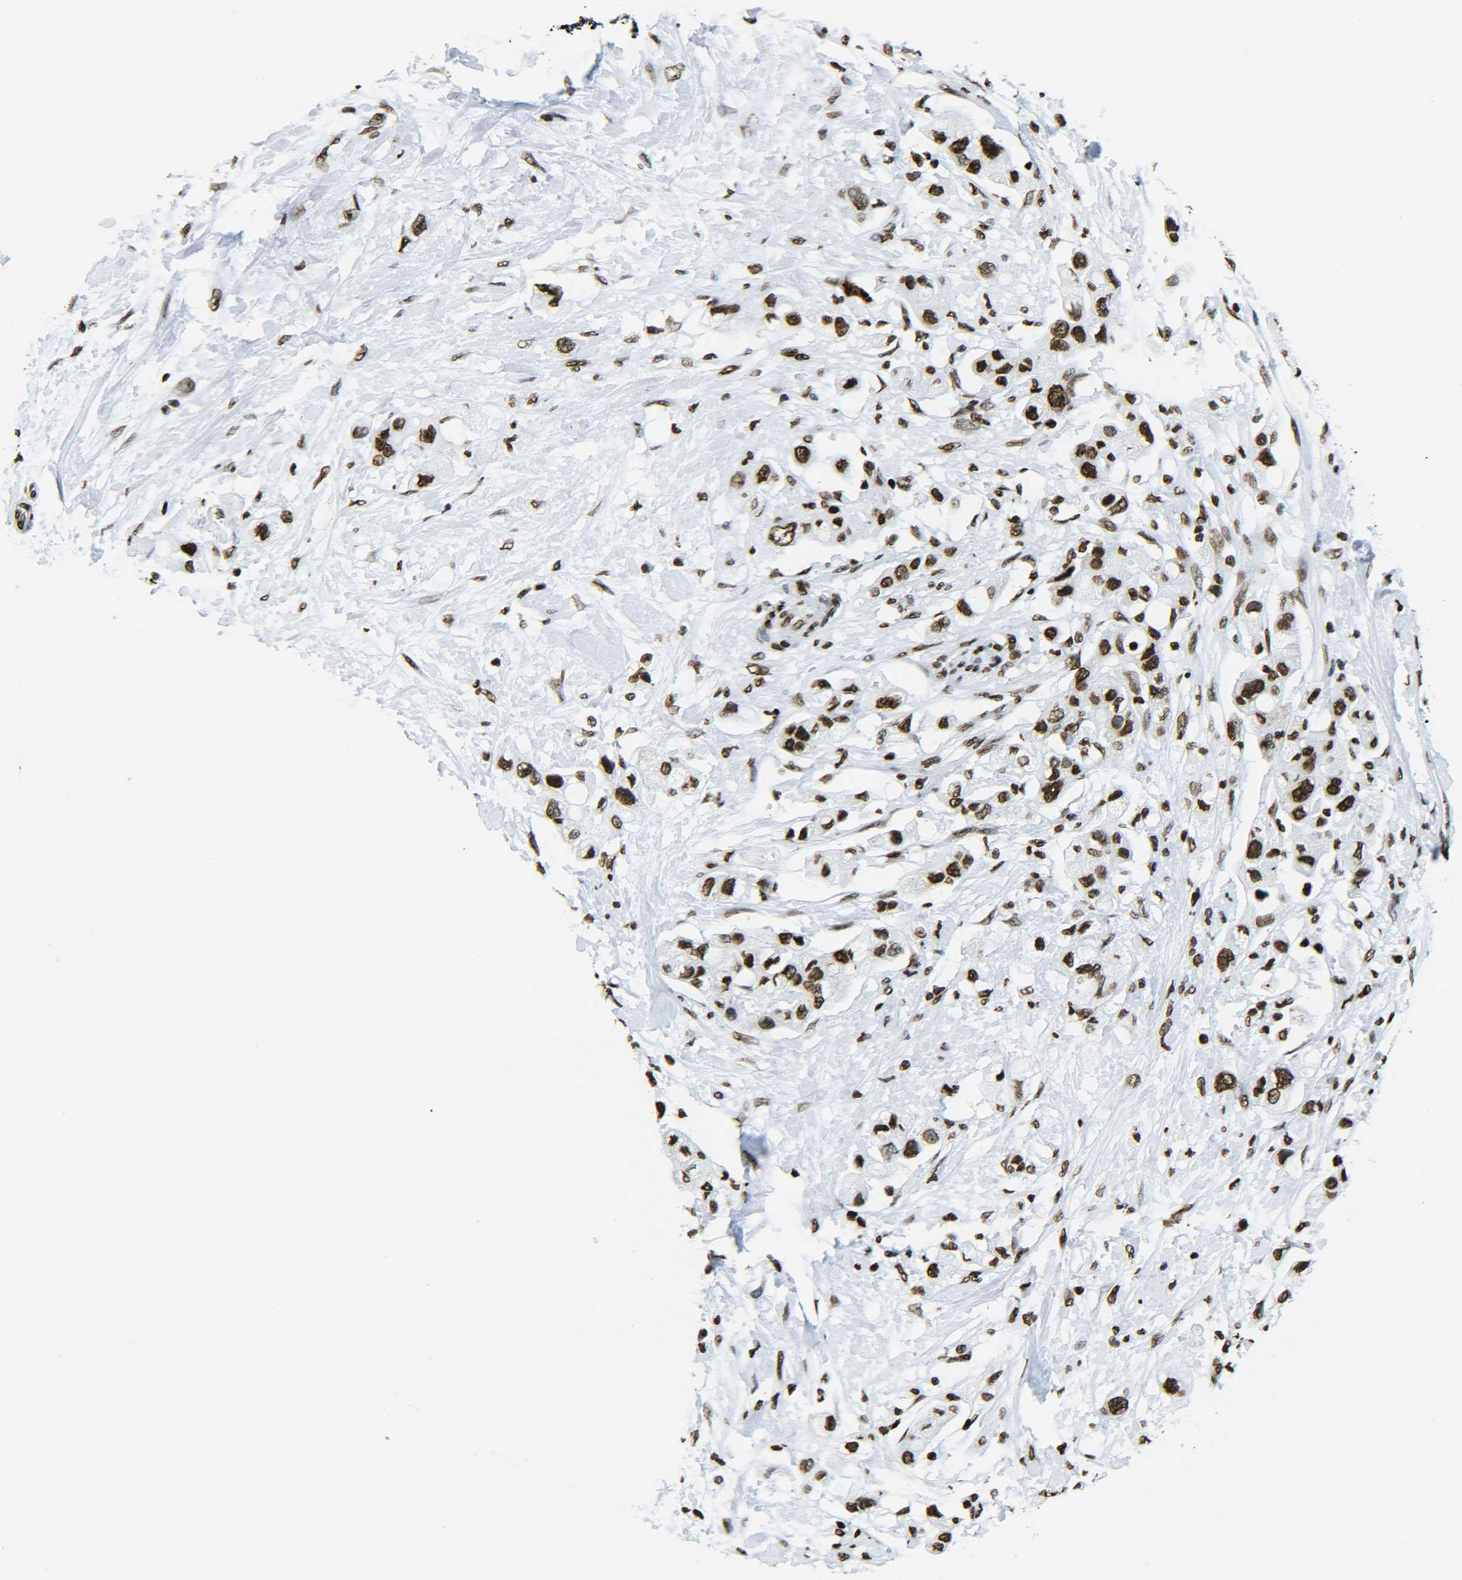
{"staining": {"intensity": "strong", "quantity": ">75%", "location": "nuclear"}, "tissue": "pancreatic cancer", "cell_type": "Tumor cells", "image_type": "cancer", "snomed": [{"axis": "morphology", "description": "Adenocarcinoma, NOS"}, {"axis": "topography", "description": "Pancreas"}], "caption": "This histopathology image displays pancreatic adenocarcinoma stained with immunohistochemistry (IHC) to label a protein in brown. The nuclear of tumor cells show strong positivity for the protein. Nuclei are counter-stained blue.", "gene": "H2AX", "patient": {"sex": "female", "age": 56}}